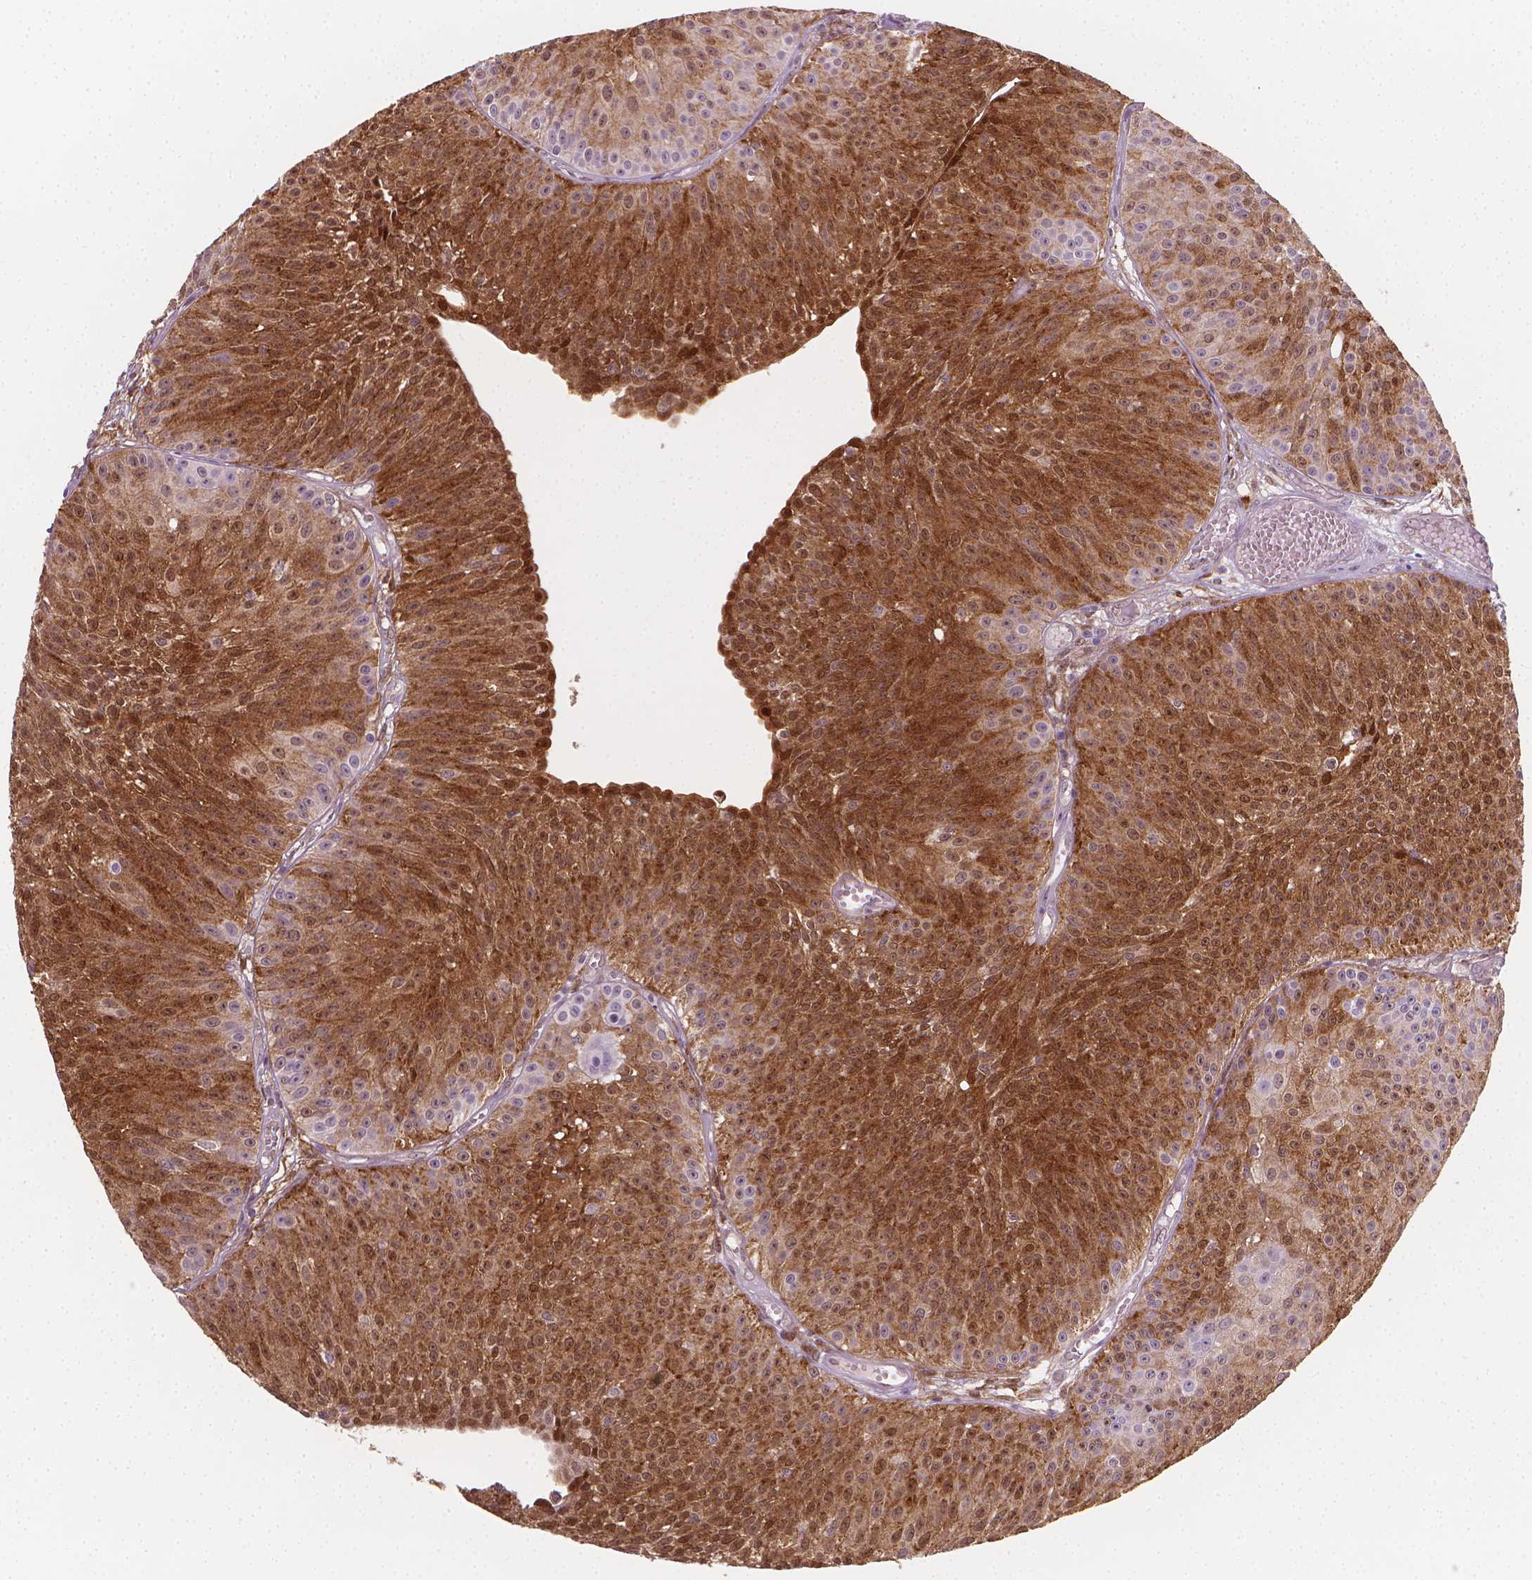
{"staining": {"intensity": "strong", "quantity": "25%-75%", "location": "cytoplasmic/membranous,nuclear"}, "tissue": "urothelial cancer", "cell_type": "Tumor cells", "image_type": "cancer", "snomed": [{"axis": "morphology", "description": "Urothelial carcinoma, Low grade"}, {"axis": "topography", "description": "Urinary bladder"}], "caption": "A micrograph of low-grade urothelial carcinoma stained for a protein reveals strong cytoplasmic/membranous and nuclear brown staining in tumor cells.", "gene": "TNFAIP2", "patient": {"sex": "male", "age": 63}}